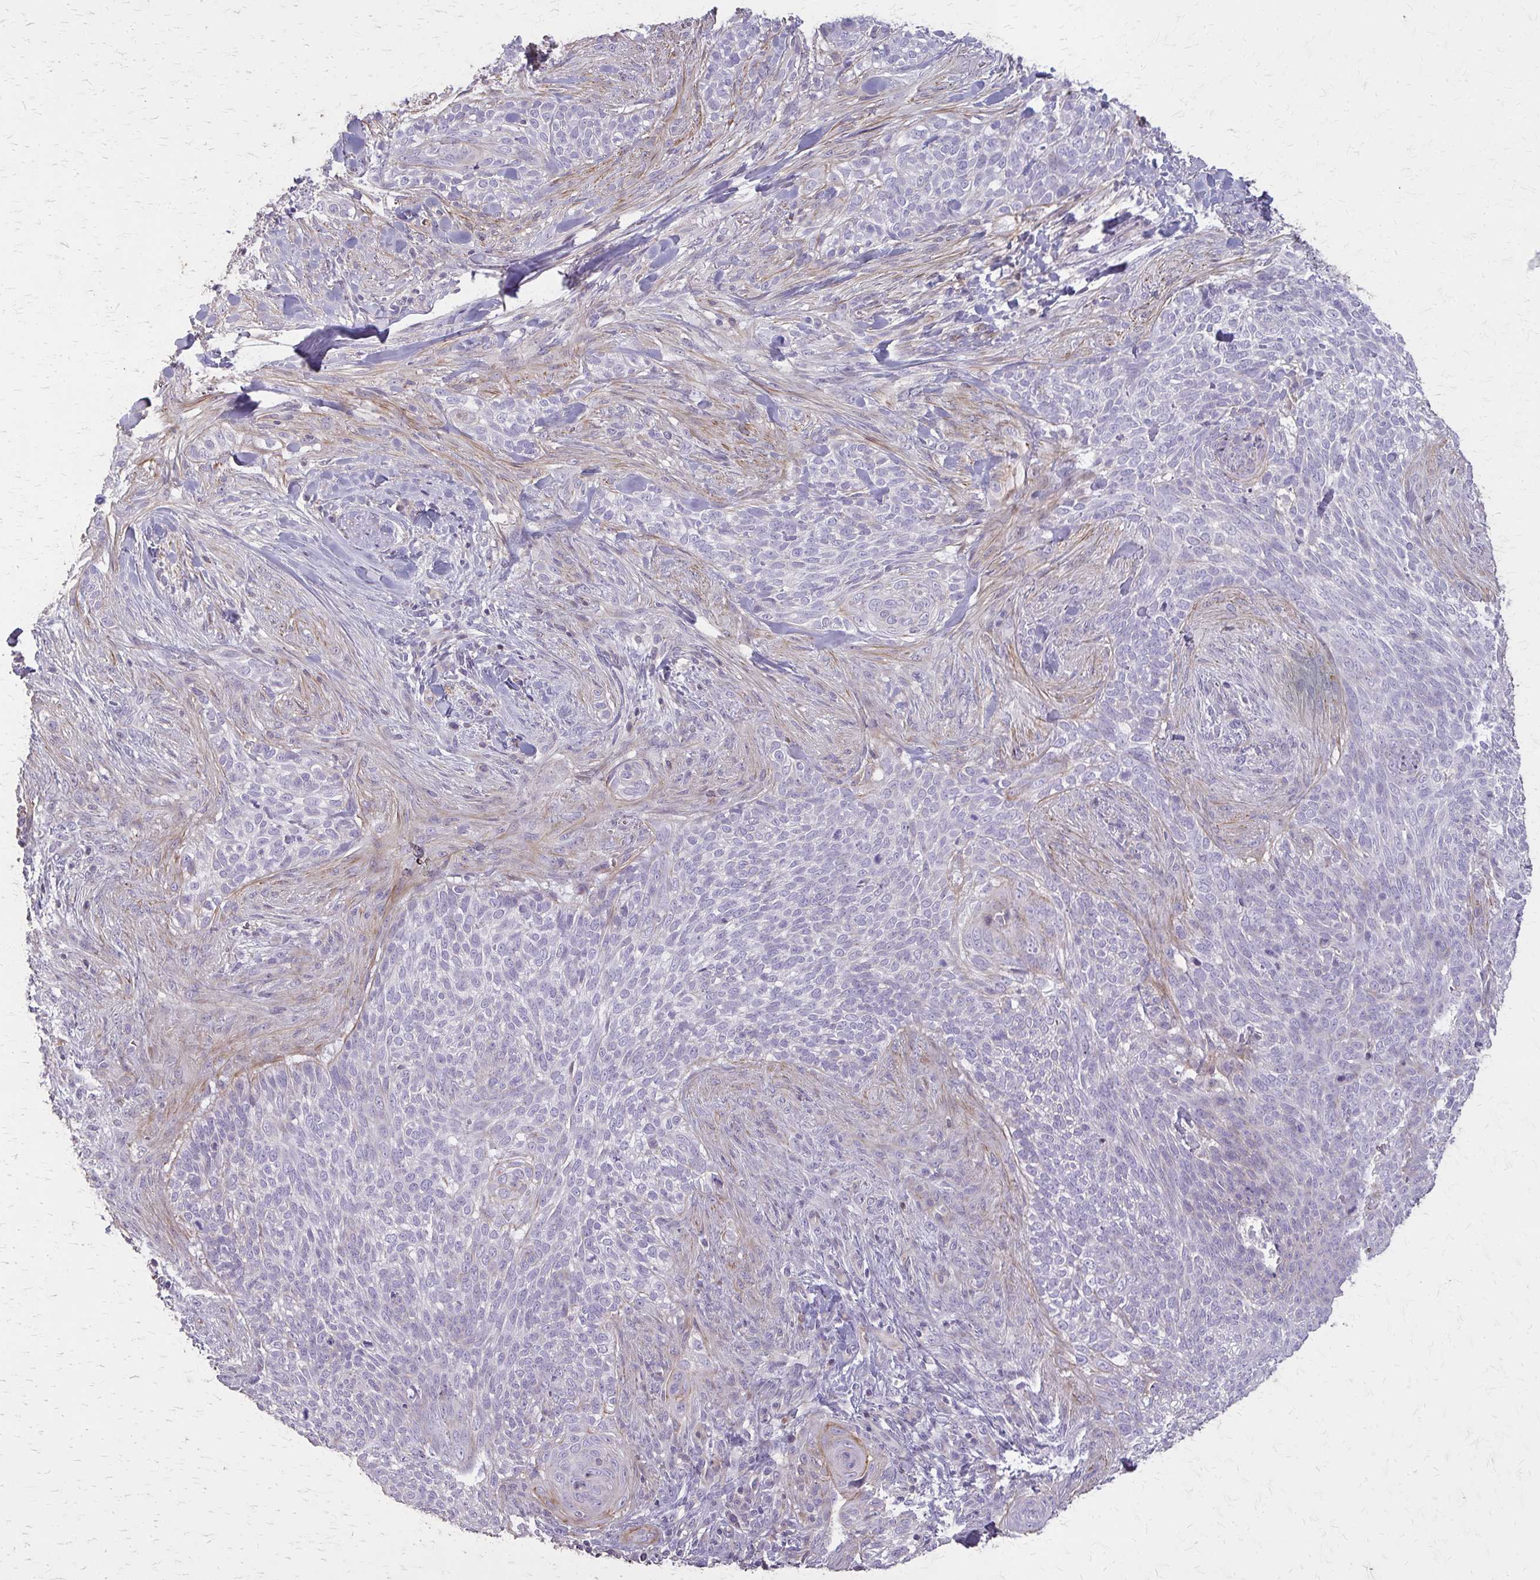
{"staining": {"intensity": "negative", "quantity": "none", "location": "none"}, "tissue": "skin cancer", "cell_type": "Tumor cells", "image_type": "cancer", "snomed": [{"axis": "morphology", "description": "Basal cell carcinoma"}, {"axis": "topography", "description": "Skin"}], "caption": "Tumor cells show no significant protein staining in skin cancer. (Brightfield microscopy of DAB IHC at high magnification).", "gene": "TENM4", "patient": {"sex": "female", "age": 48}}